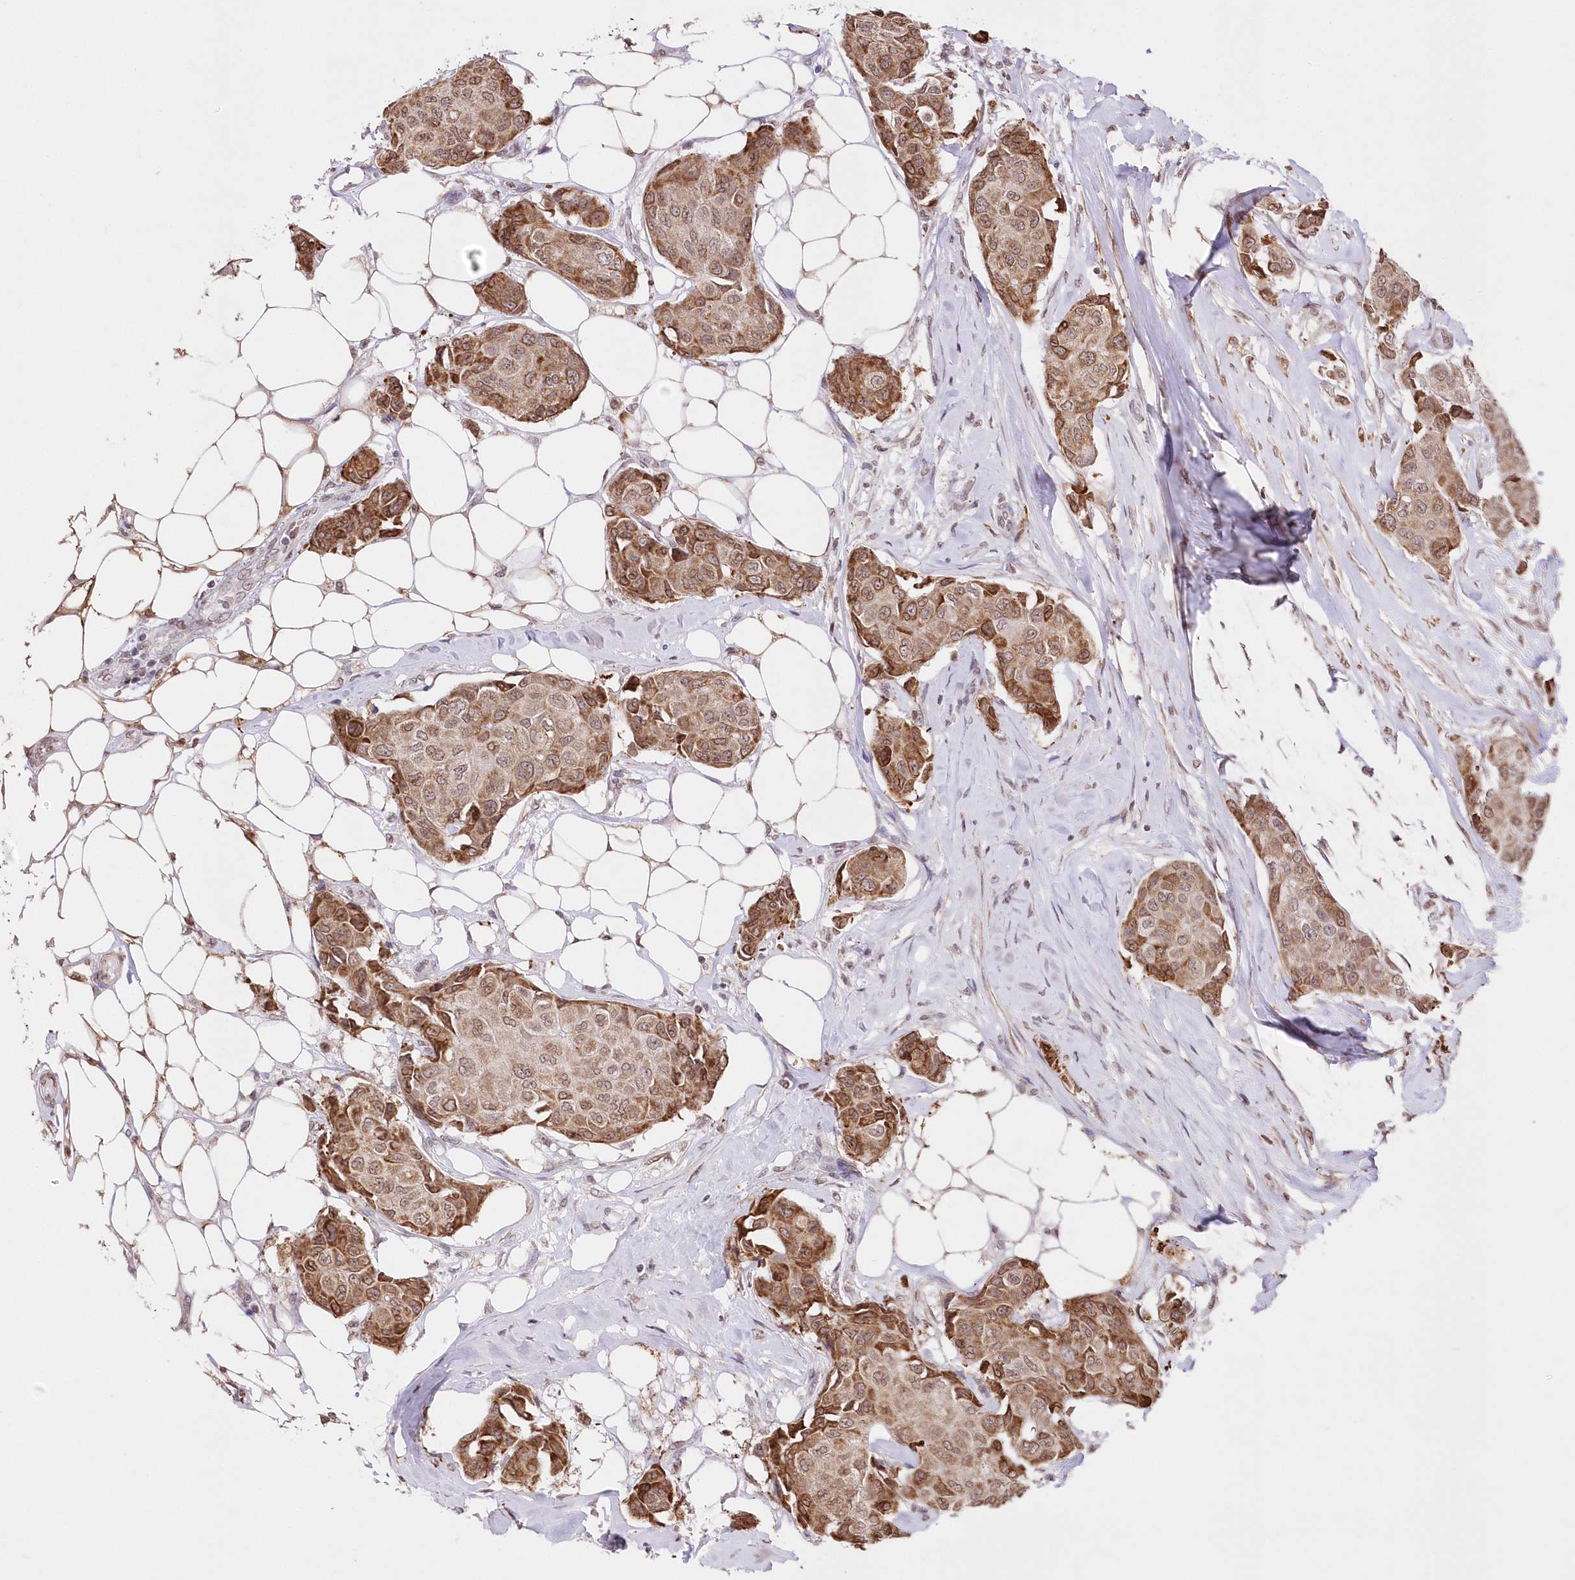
{"staining": {"intensity": "moderate", "quantity": ">75%", "location": "cytoplasmic/membranous,nuclear"}, "tissue": "breast cancer", "cell_type": "Tumor cells", "image_type": "cancer", "snomed": [{"axis": "morphology", "description": "Duct carcinoma"}, {"axis": "topography", "description": "Breast"}], "caption": "Protein analysis of breast cancer tissue displays moderate cytoplasmic/membranous and nuclear staining in approximately >75% of tumor cells.", "gene": "RBM27", "patient": {"sex": "female", "age": 80}}